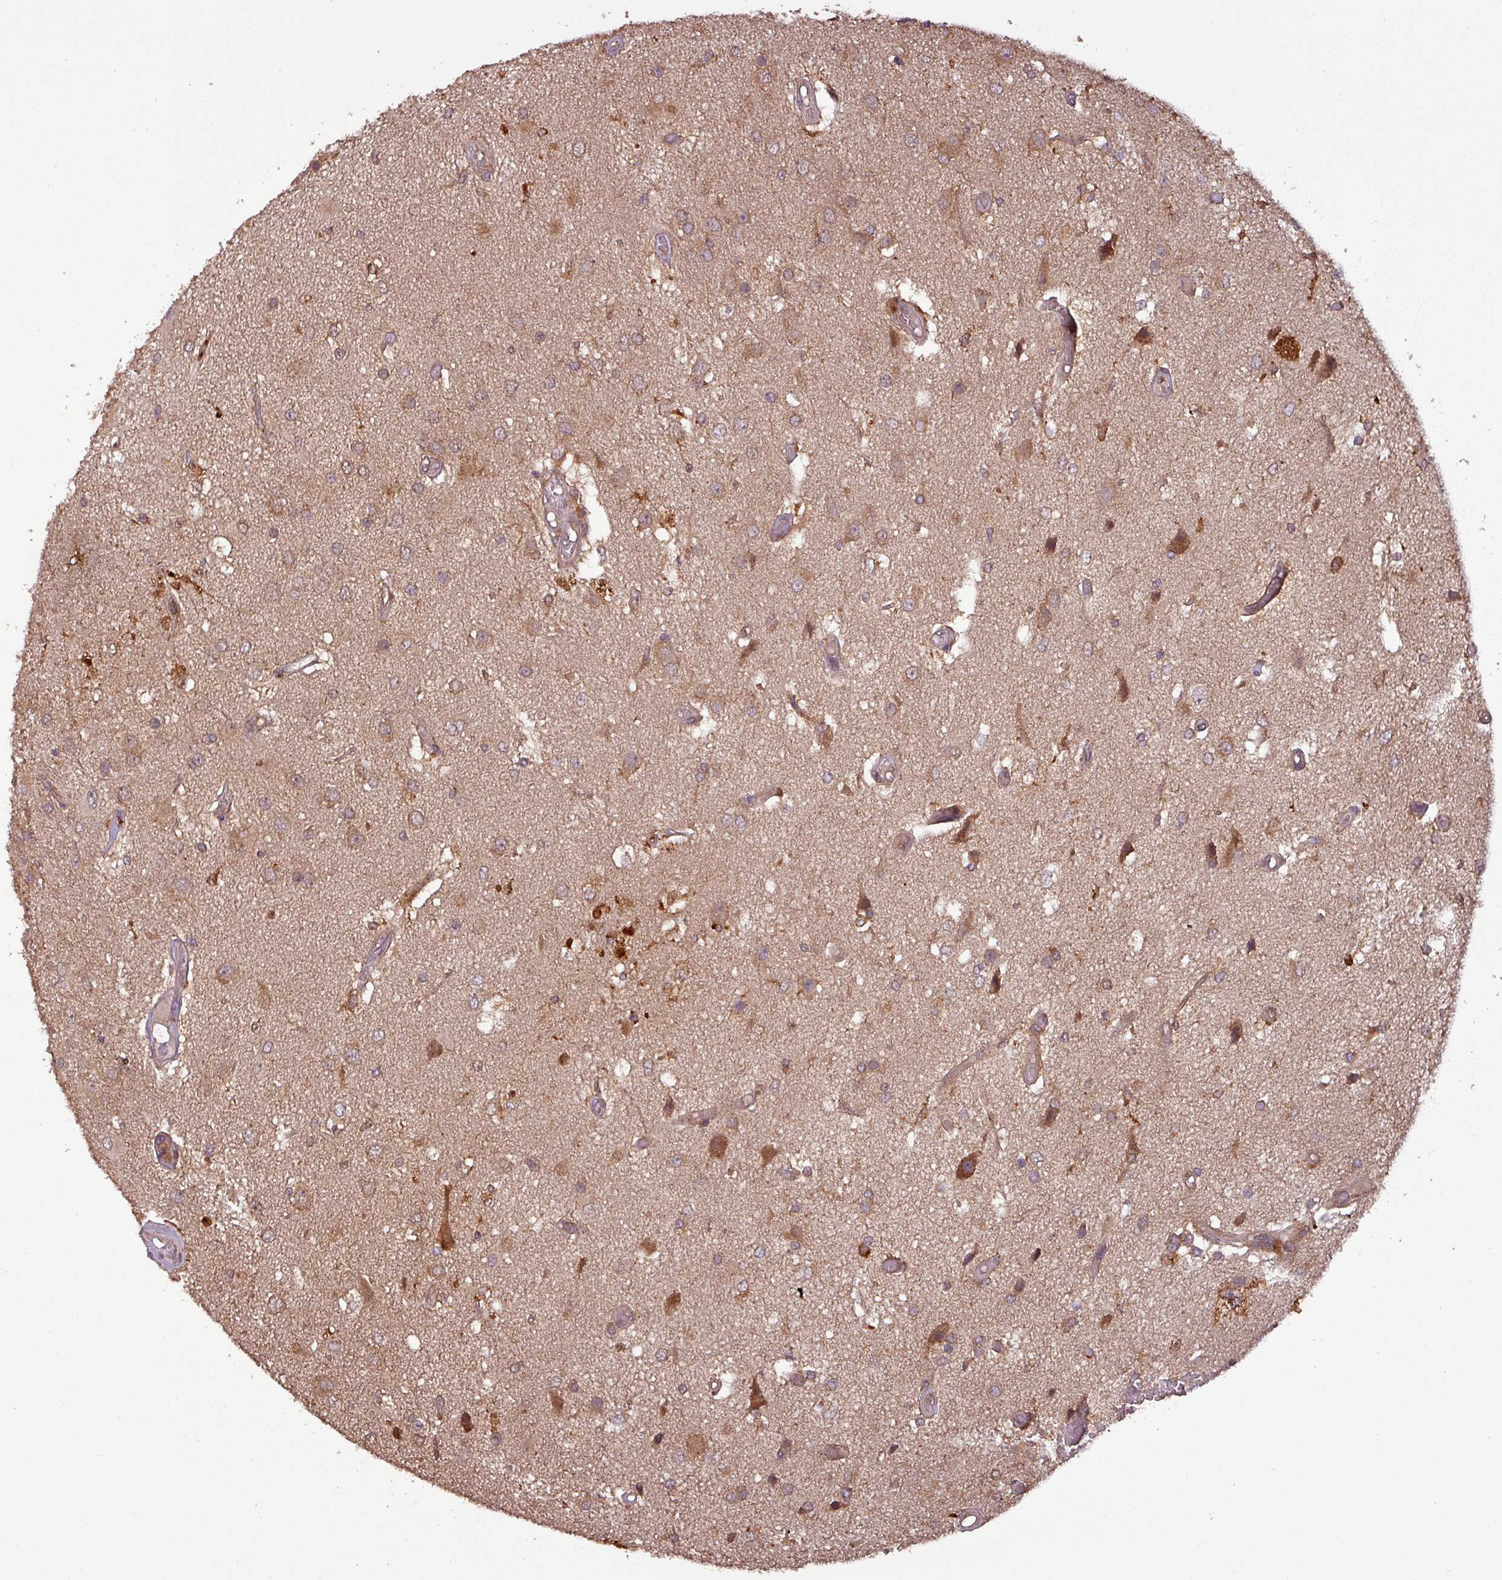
{"staining": {"intensity": "moderate", "quantity": "<25%", "location": "cytoplasmic/membranous"}, "tissue": "glioma", "cell_type": "Tumor cells", "image_type": "cancer", "snomed": [{"axis": "morphology", "description": "Glioma, malignant, High grade"}, {"axis": "morphology", "description": "Glioblastoma, NOS"}, {"axis": "topography", "description": "Brain"}], "caption": "This is an image of immunohistochemistry staining of malignant glioma (high-grade), which shows moderate positivity in the cytoplasmic/membranous of tumor cells.", "gene": "NT5C3A", "patient": {"sex": "male", "age": 60}}